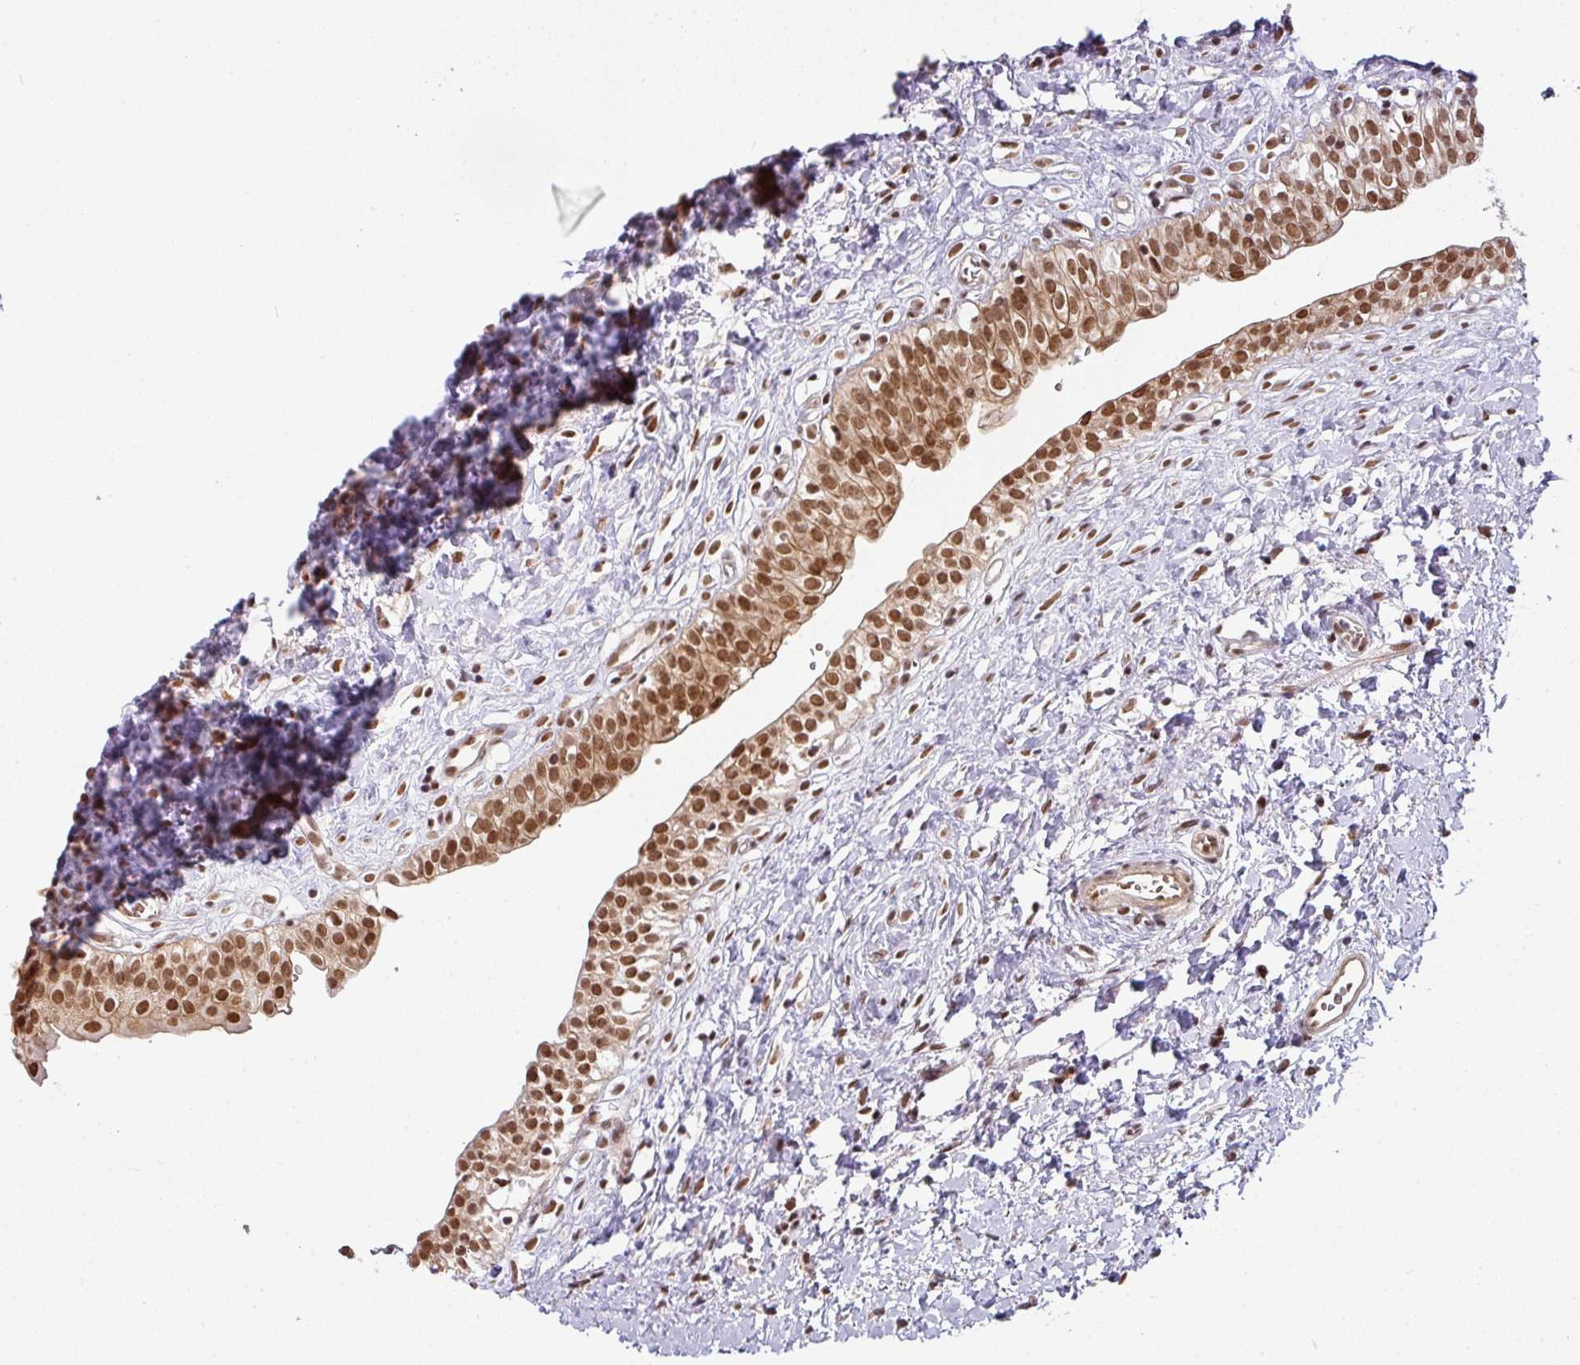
{"staining": {"intensity": "strong", "quantity": ">75%", "location": "cytoplasmic/membranous,nuclear"}, "tissue": "urinary bladder", "cell_type": "Urothelial cells", "image_type": "normal", "snomed": [{"axis": "morphology", "description": "Normal tissue, NOS"}, {"axis": "topography", "description": "Urinary bladder"}], "caption": "Immunohistochemical staining of unremarkable human urinary bladder reveals >75% levels of strong cytoplasmic/membranous,nuclear protein positivity in approximately >75% of urothelial cells. The protein is stained brown, and the nuclei are stained in blue (DAB IHC with brightfield microscopy, high magnification).", "gene": "NCOA5", "patient": {"sex": "male", "age": 51}}